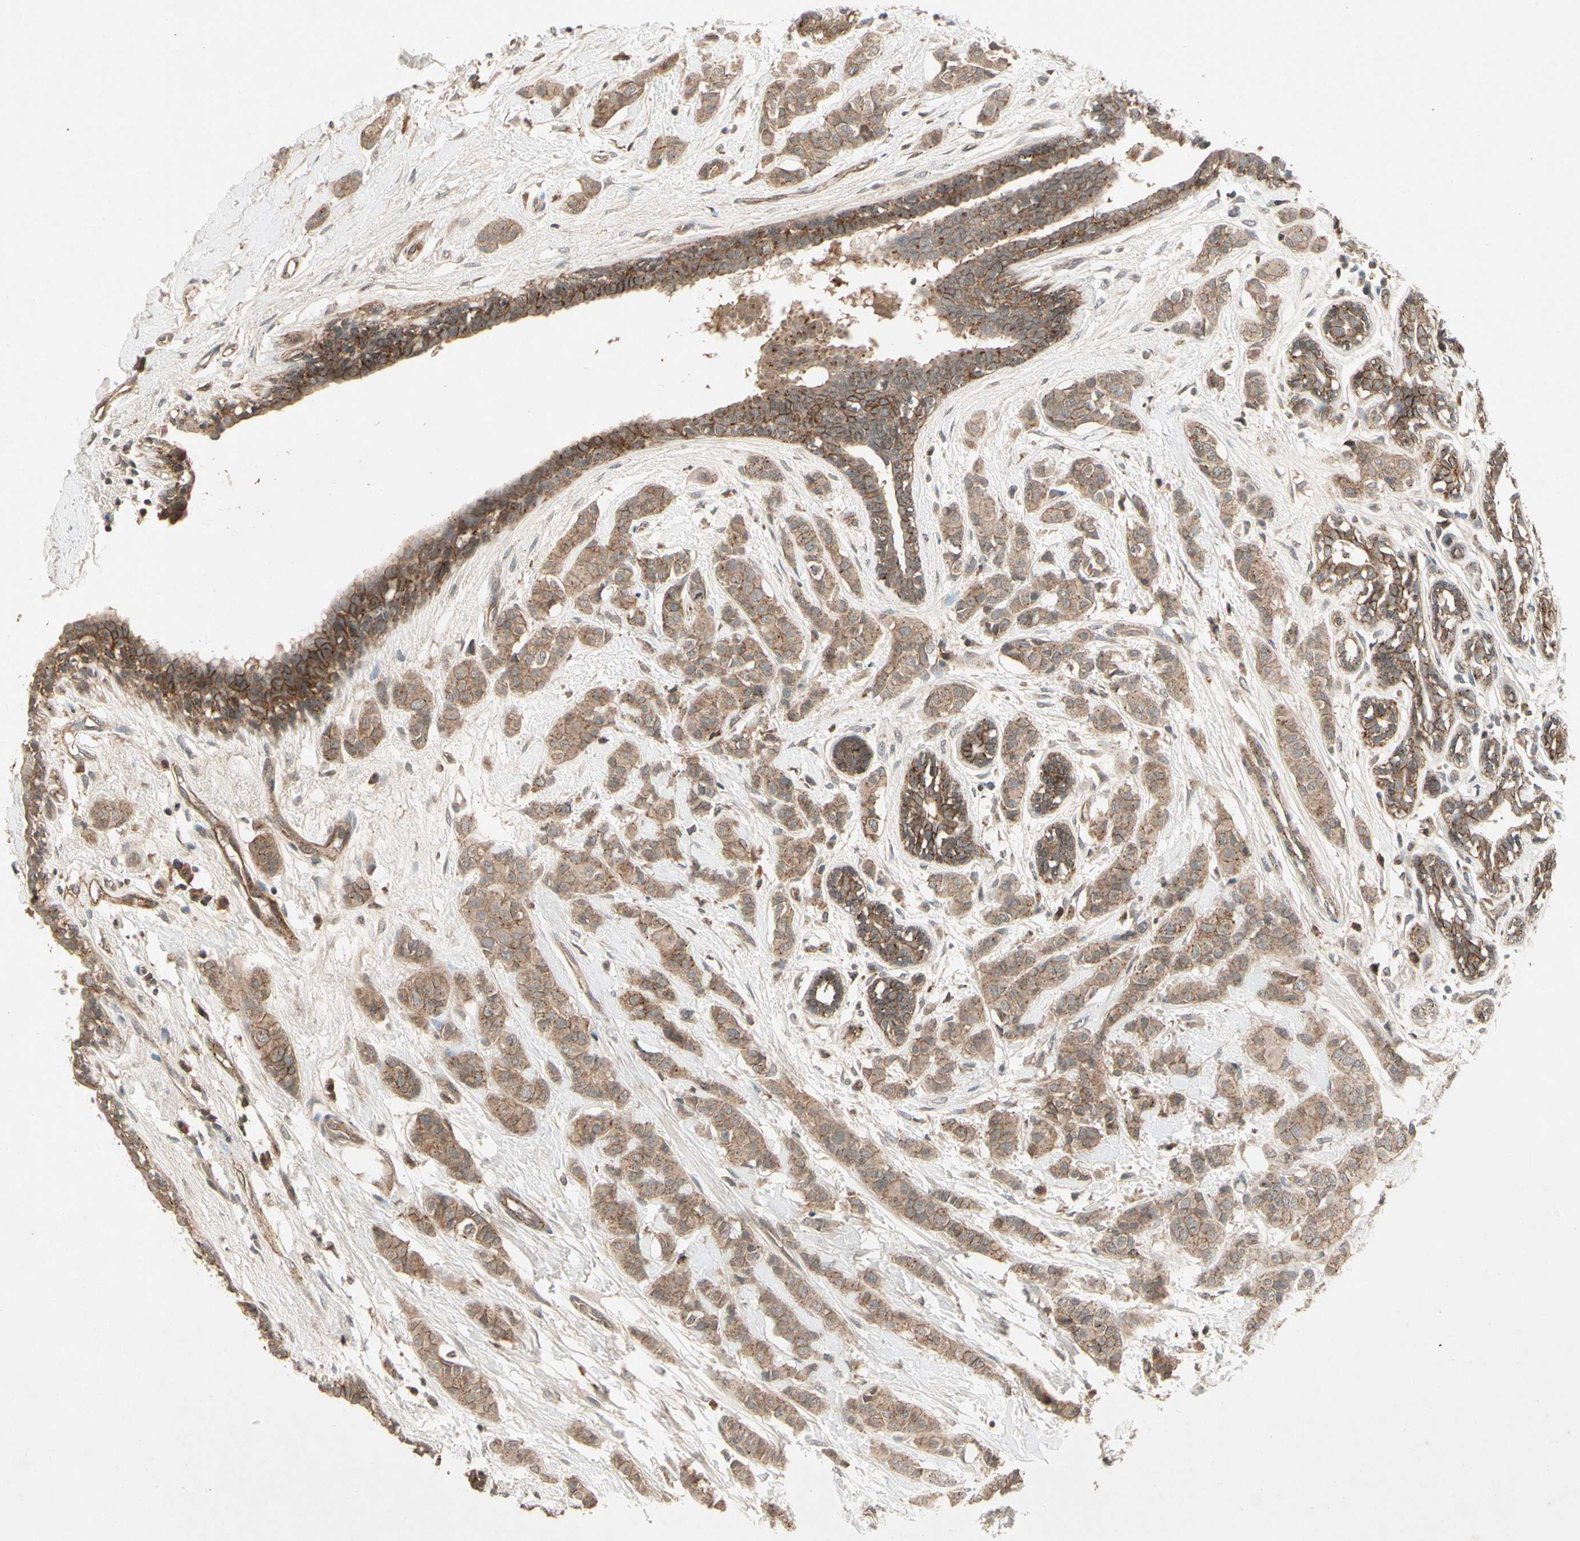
{"staining": {"intensity": "moderate", "quantity": ">75%", "location": "cytoplasmic/membranous"}, "tissue": "breast cancer", "cell_type": "Tumor cells", "image_type": "cancer", "snomed": [{"axis": "morphology", "description": "Normal tissue, NOS"}, {"axis": "morphology", "description": "Duct carcinoma"}, {"axis": "topography", "description": "Breast"}], "caption": "A micrograph of human breast cancer (invasive ductal carcinoma) stained for a protein demonstrates moderate cytoplasmic/membranous brown staining in tumor cells.", "gene": "FLOT1", "patient": {"sex": "female", "age": 40}}